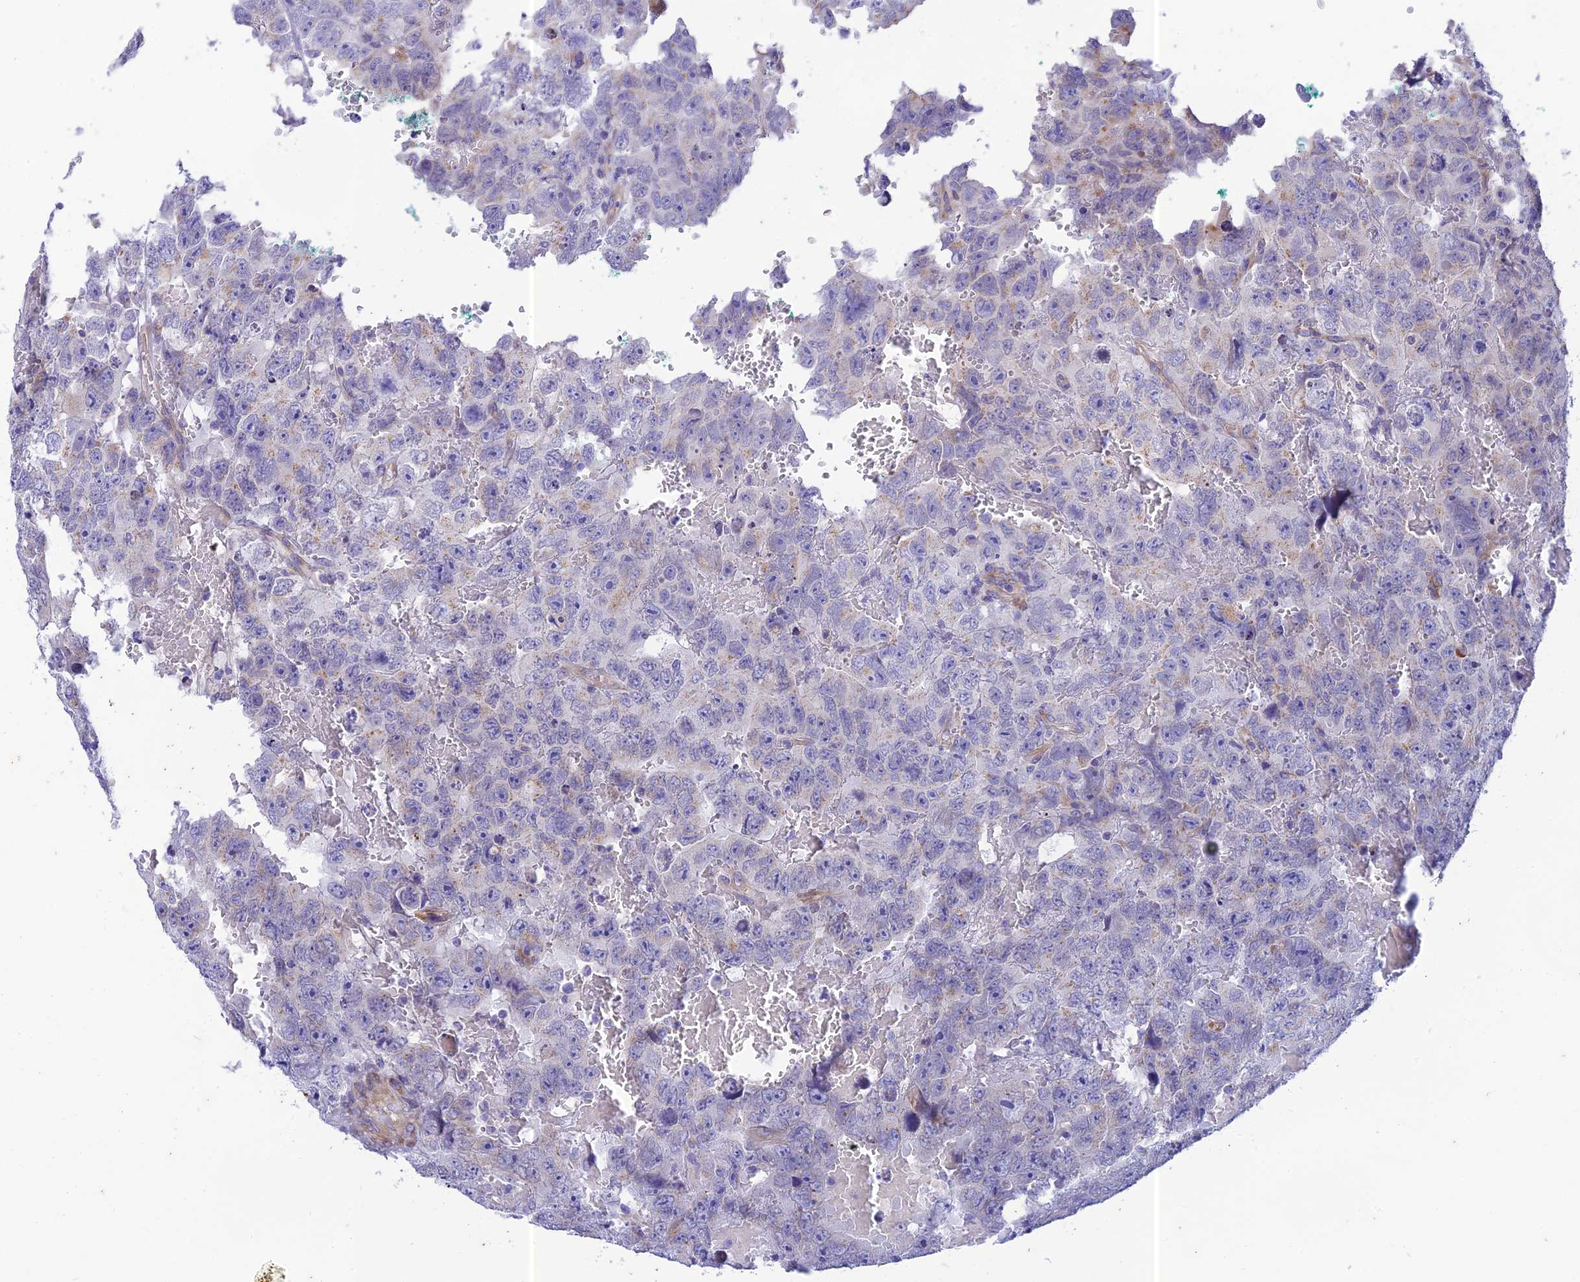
{"staining": {"intensity": "negative", "quantity": "none", "location": "none"}, "tissue": "testis cancer", "cell_type": "Tumor cells", "image_type": "cancer", "snomed": [{"axis": "morphology", "description": "Carcinoma, Embryonal, NOS"}, {"axis": "topography", "description": "Testis"}], "caption": "Photomicrograph shows no protein staining in tumor cells of embryonal carcinoma (testis) tissue. Nuclei are stained in blue.", "gene": "PTCD2", "patient": {"sex": "male", "age": 45}}